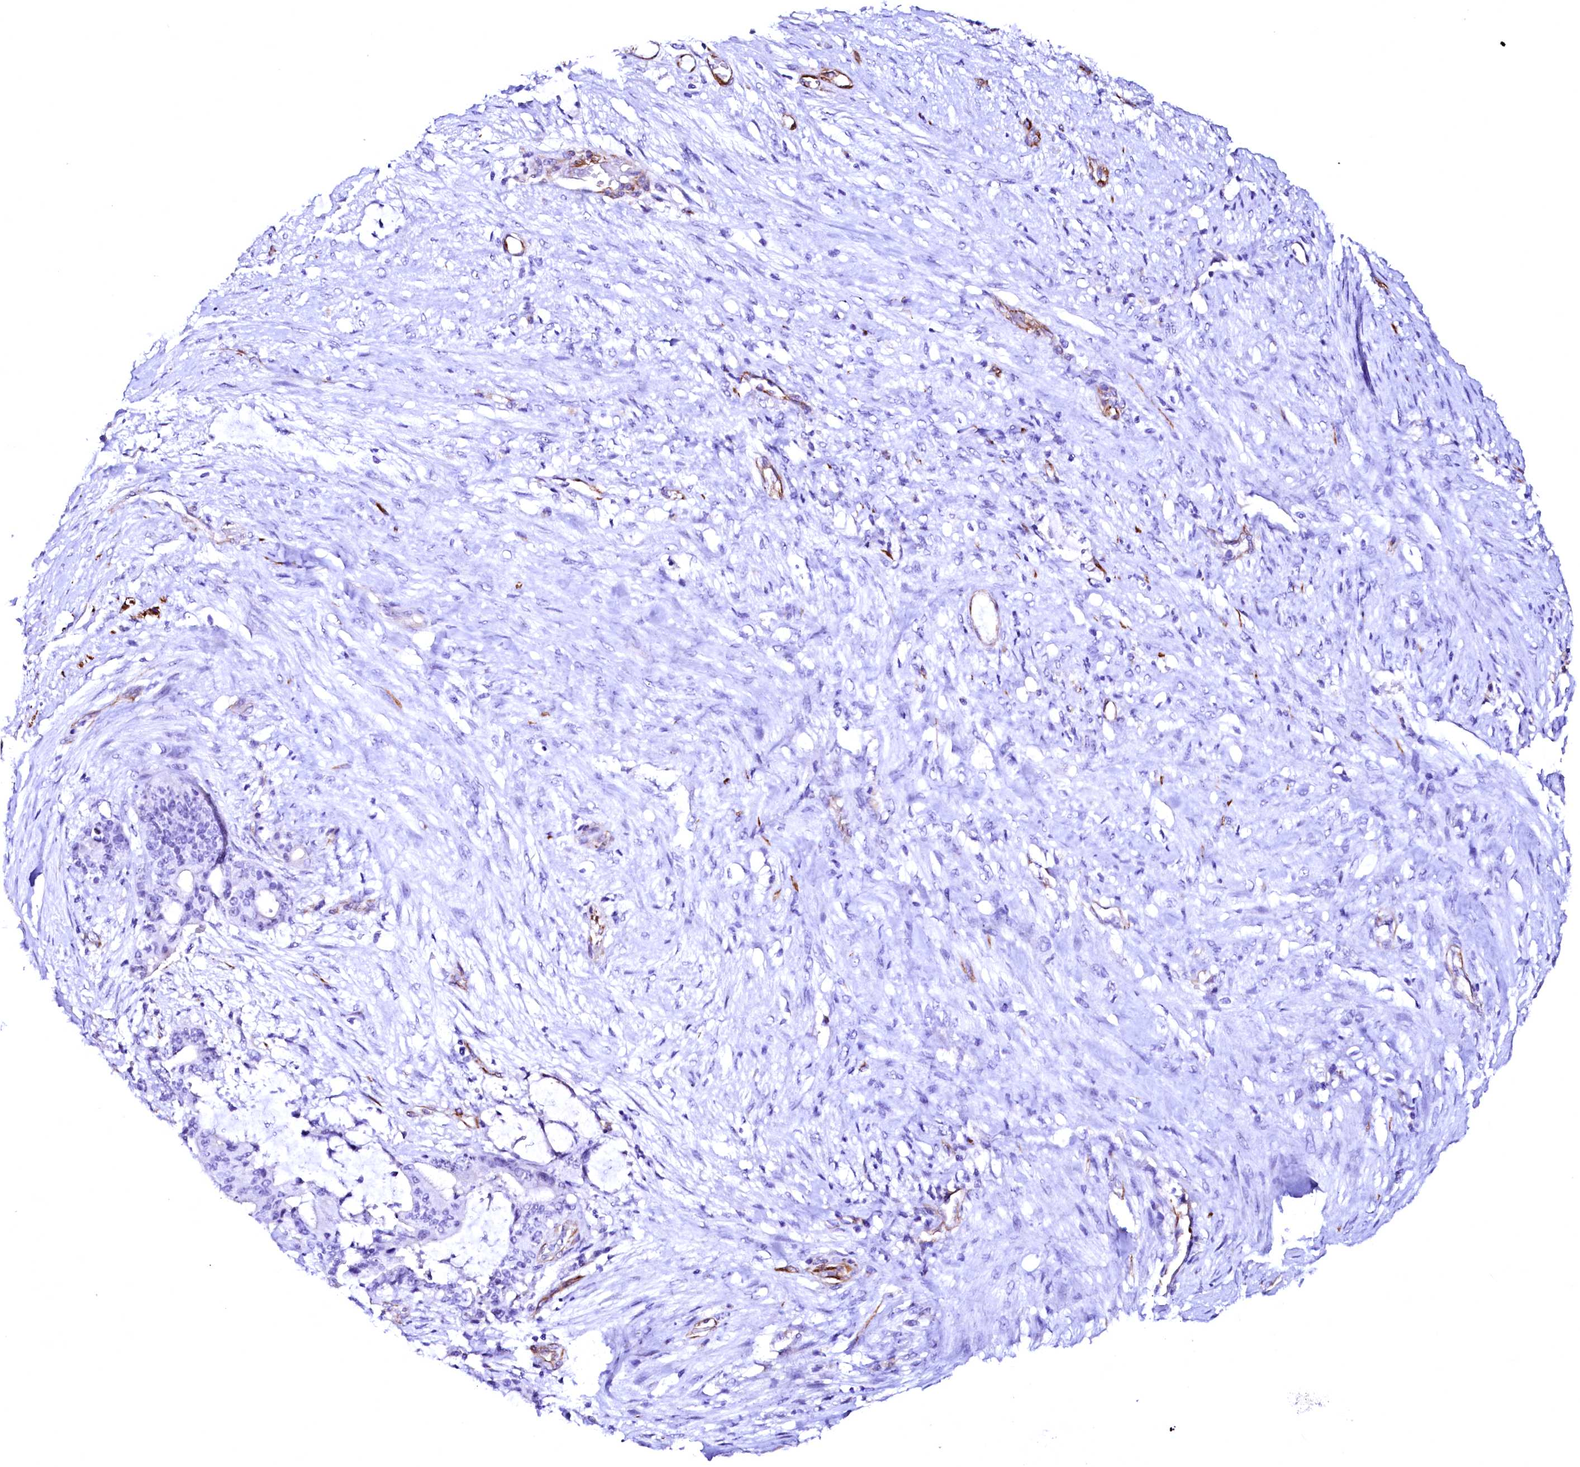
{"staining": {"intensity": "negative", "quantity": "none", "location": "none"}, "tissue": "liver cancer", "cell_type": "Tumor cells", "image_type": "cancer", "snomed": [{"axis": "morphology", "description": "Normal tissue, NOS"}, {"axis": "morphology", "description": "Cholangiocarcinoma"}, {"axis": "topography", "description": "Liver"}, {"axis": "topography", "description": "Peripheral nerve tissue"}], "caption": "This histopathology image is of liver cancer (cholangiocarcinoma) stained with immunohistochemistry to label a protein in brown with the nuclei are counter-stained blue. There is no positivity in tumor cells.", "gene": "SFR1", "patient": {"sex": "female", "age": 73}}